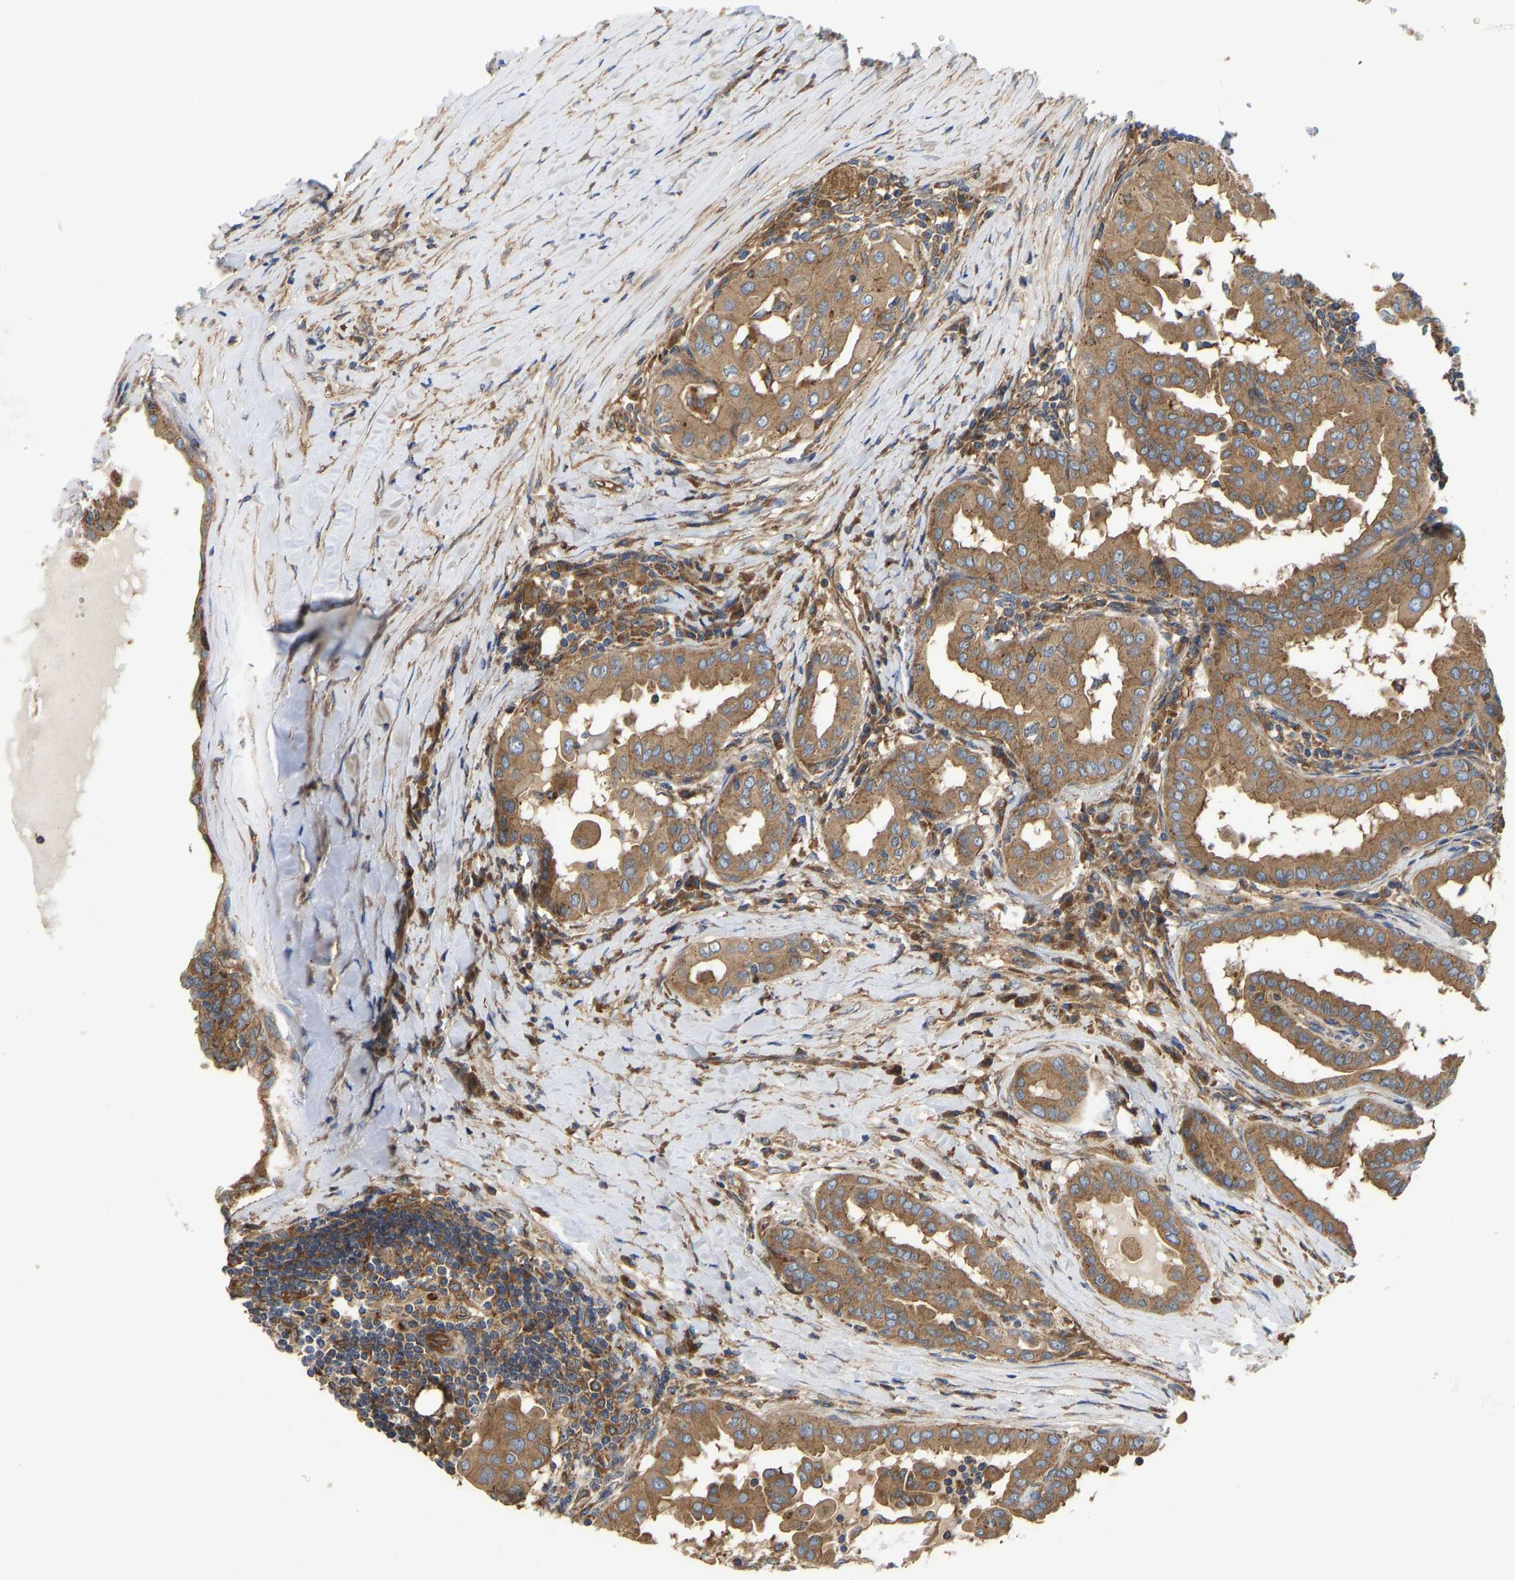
{"staining": {"intensity": "moderate", "quantity": ">75%", "location": "cytoplasmic/membranous"}, "tissue": "thyroid cancer", "cell_type": "Tumor cells", "image_type": "cancer", "snomed": [{"axis": "morphology", "description": "Papillary adenocarcinoma, NOS"}, {"axis": "topography", "description": "Thyroid gland"}], "caption": "The micrograph exhibits staining of papillary adenocarcinoma (thyroid), revealing moderate cytoplasmic/membranous protein positivity (brown color) within tumor cells.", "gene": "FLNB", "patient": {"sex": "male", "age": 33}}